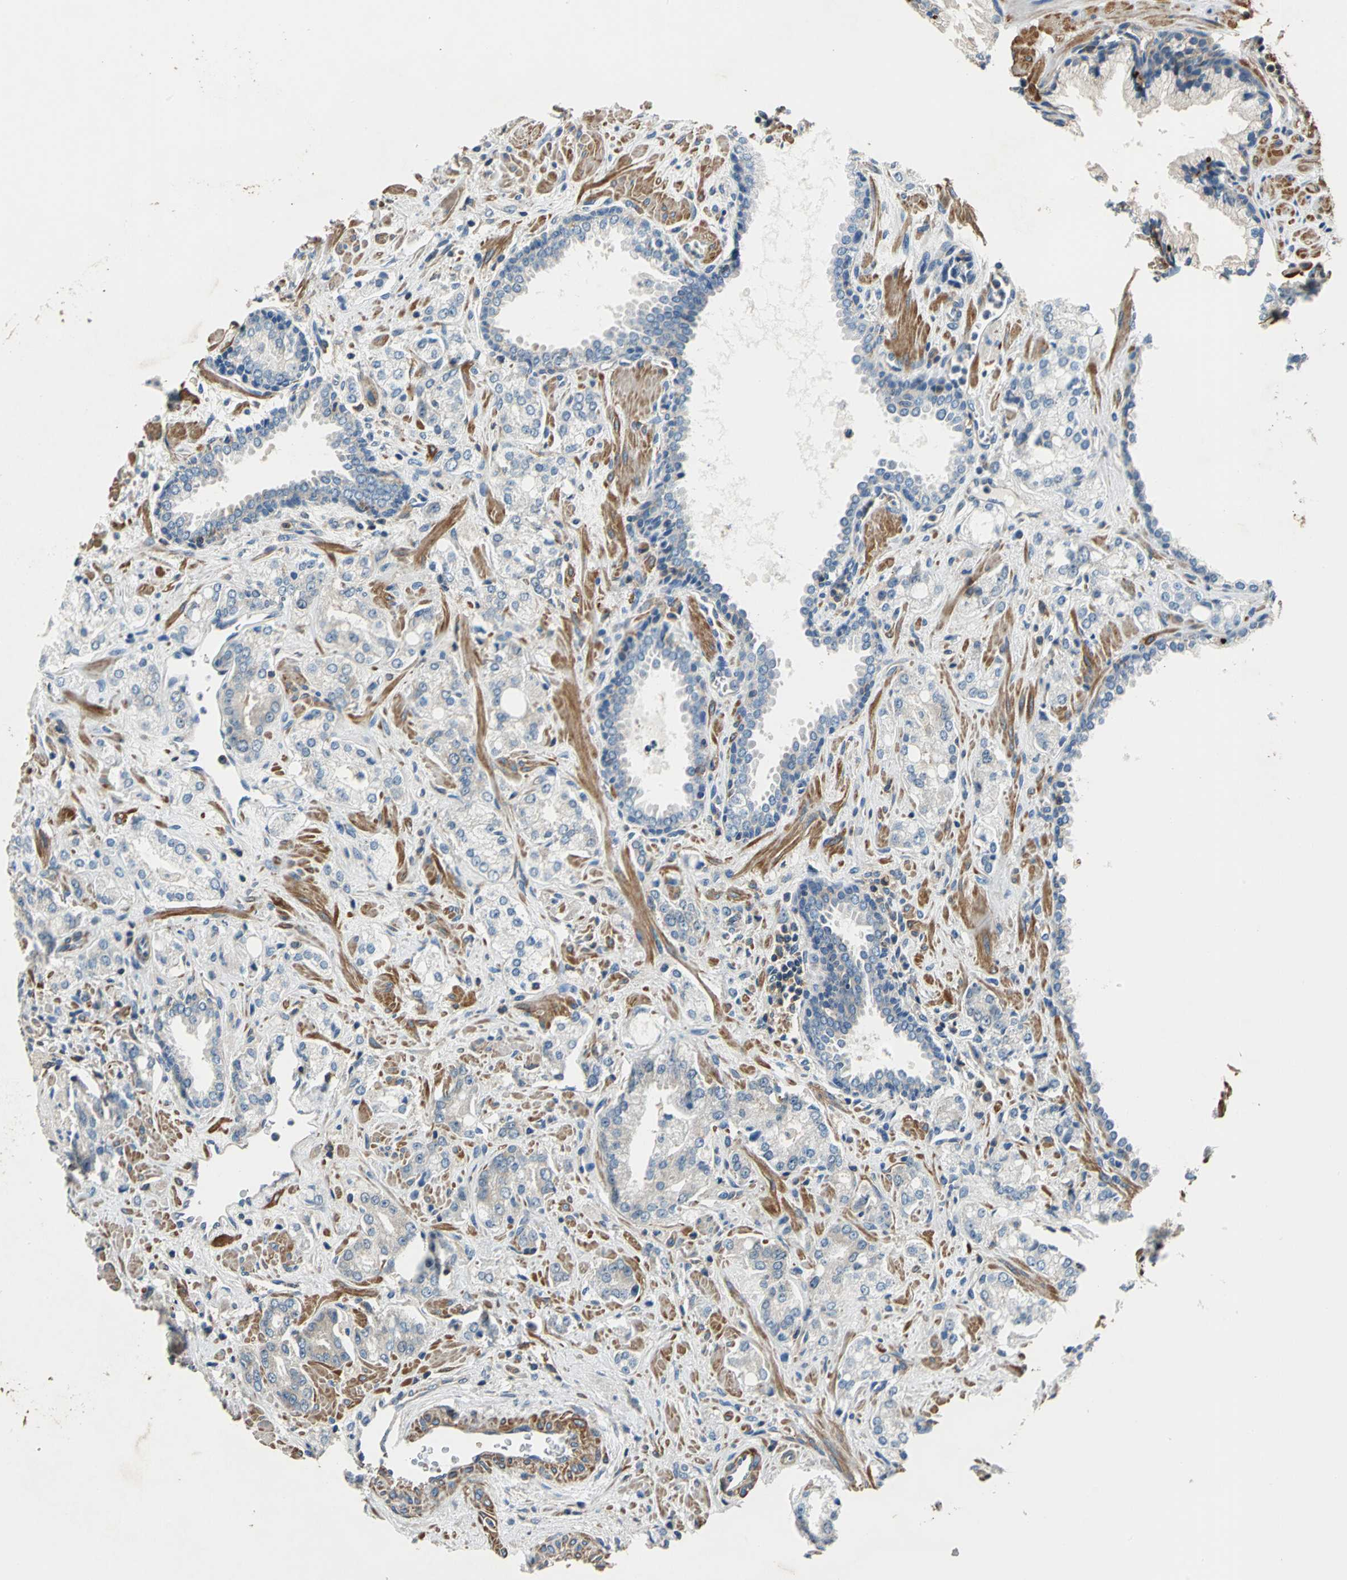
{"staining": {"intensity": "weak", "quantity": "<25%", "location": "cytoplasmic/membranous"}, "tissue": "prostate cancer", "cell_type": "Tumor cells", "image_type": "cancer", "snomed": [{"axis": "morphology", "description": "Adenocarcinoma, High grade"}, {"axis": "topography", "description": "Prostate"}], "caption": "Tumor cells are negative for protein expression in human prostate cancer (high-grade adenocarcinoma). Nuclei are stained in blue.", "gene": "DDX3Y", "patient": {"sex": "male", "age": 67}}